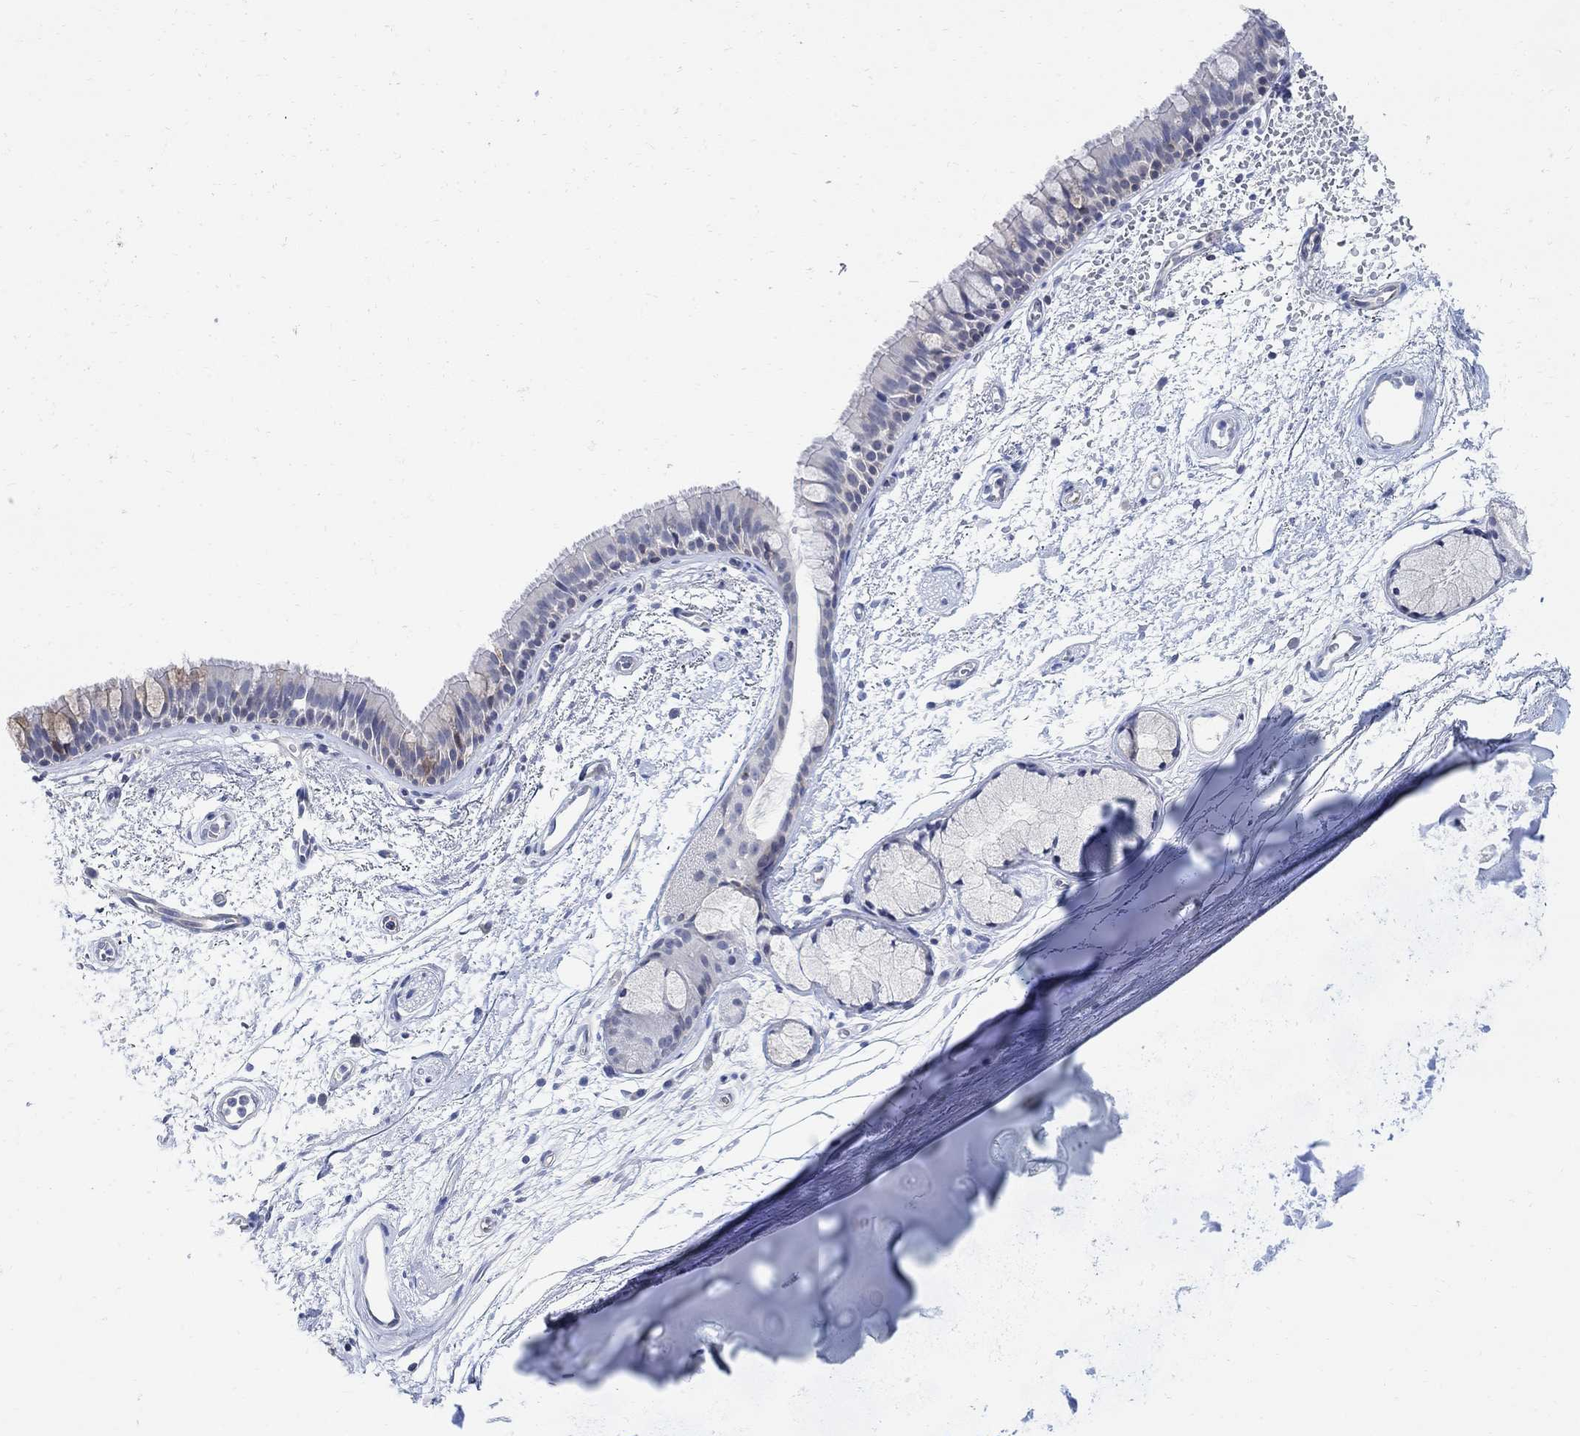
{"staining": {"intensity": "weak", "quantity": "<25%", "location": "cytoplasmic/membranous"}, "tissue": "bronchus", "cell_type": "Respiratory epithelial cells", "image_type": "normal", "snomed": [{"axis": "morphology", "description": "Normal tissue, NOS"}, {"axis": "topography", "description": "Cartilage tissue"}, {"axis": "topography", "description": "Bronchus"}], "caption": "DAB (3,3'-diaminobenzidine) immunohistochemical staining of unremarkable bronchus reveals no significant staining in respiratory epithelial cells.", "gene": "PHF21B", "patient": {"sex": "male", "age": 66}}